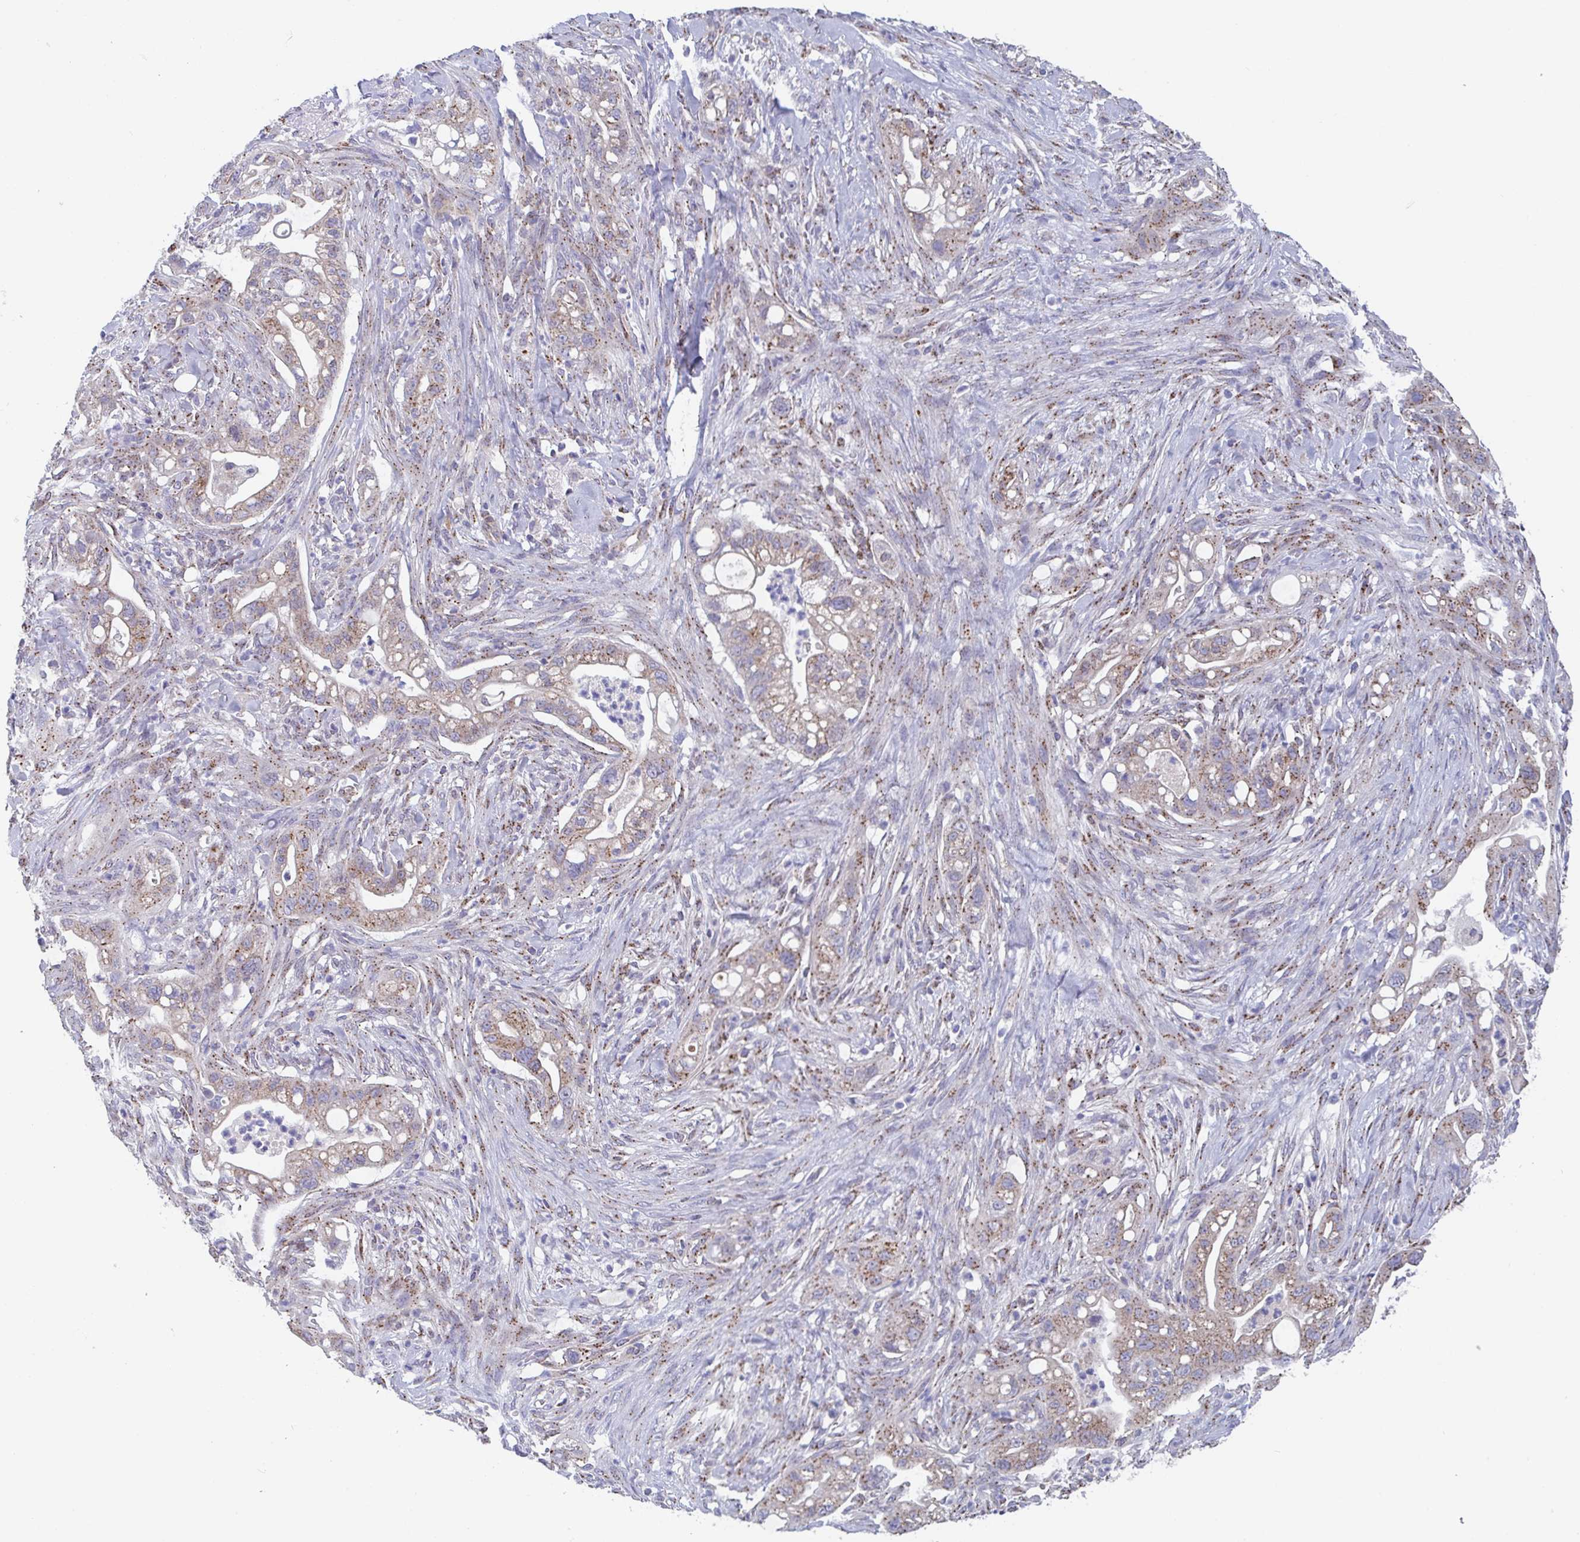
{"staining": {"intensity": "moderate", "quantity": ">75%", "location": "cytoplasmic/membranous"}, "tissue": "pancreatic cancer", "cell_type": "Tumor cells", "image_type": "cancer", "snomed": [{"axis": "morphology", "description": "Adenocarcinoma, NOS"}, {"axis": "topography", "description": "Pancreas"}], "caption": "Immunohistochemical staining of human adenocarcinoma (pancreatic) demonstrates moderate cytoplasmic/membranous protein expression in about >75% of tumor cells.", "gene": "PROSER3", "patient": {"sex": "male", "age": 44}}